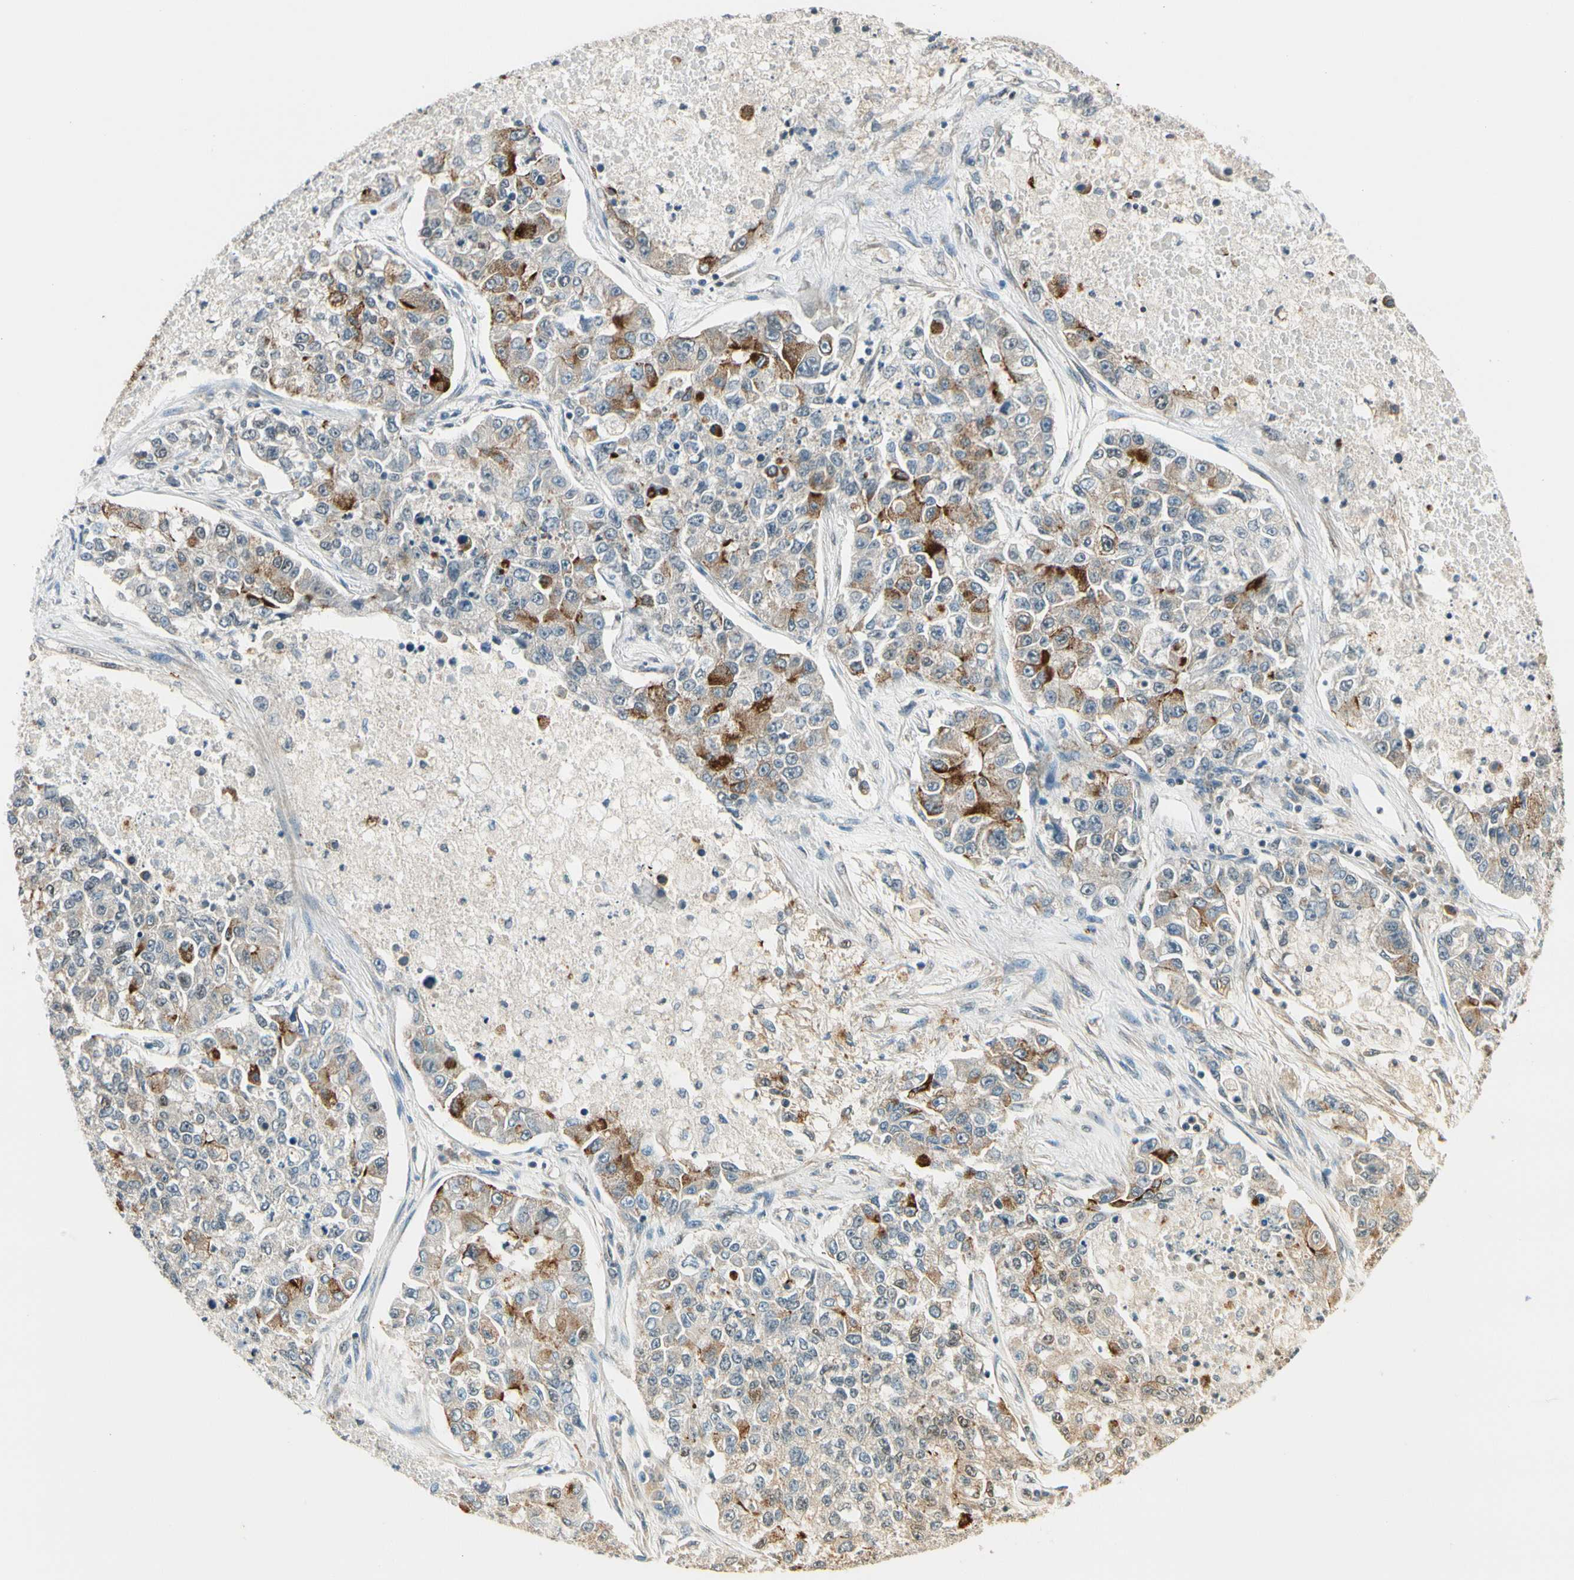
{"staining": {"intensity": "negative", "quantity": "none", "location": "none"}, "tissue": "lung cancer", "cell_type": "Tumor cells", "image_type": "cancer", "snomed": [{"axis": "morphology", "description": "Adenocarcinoma, NOS"}, {"axis": "topography", "description": "Lung"}], "caption": "There is no significant staining in tumor cells of lung cancer. The staining was performed using DAB (3,3'-diaminobenzidine) to visualize the protein expression in brown, while the nuclei were stained in blue with hematoxylin (Magnification: 20x).", "gene": "MCPH1", "patient": {"sex": "male", "age": 49}}